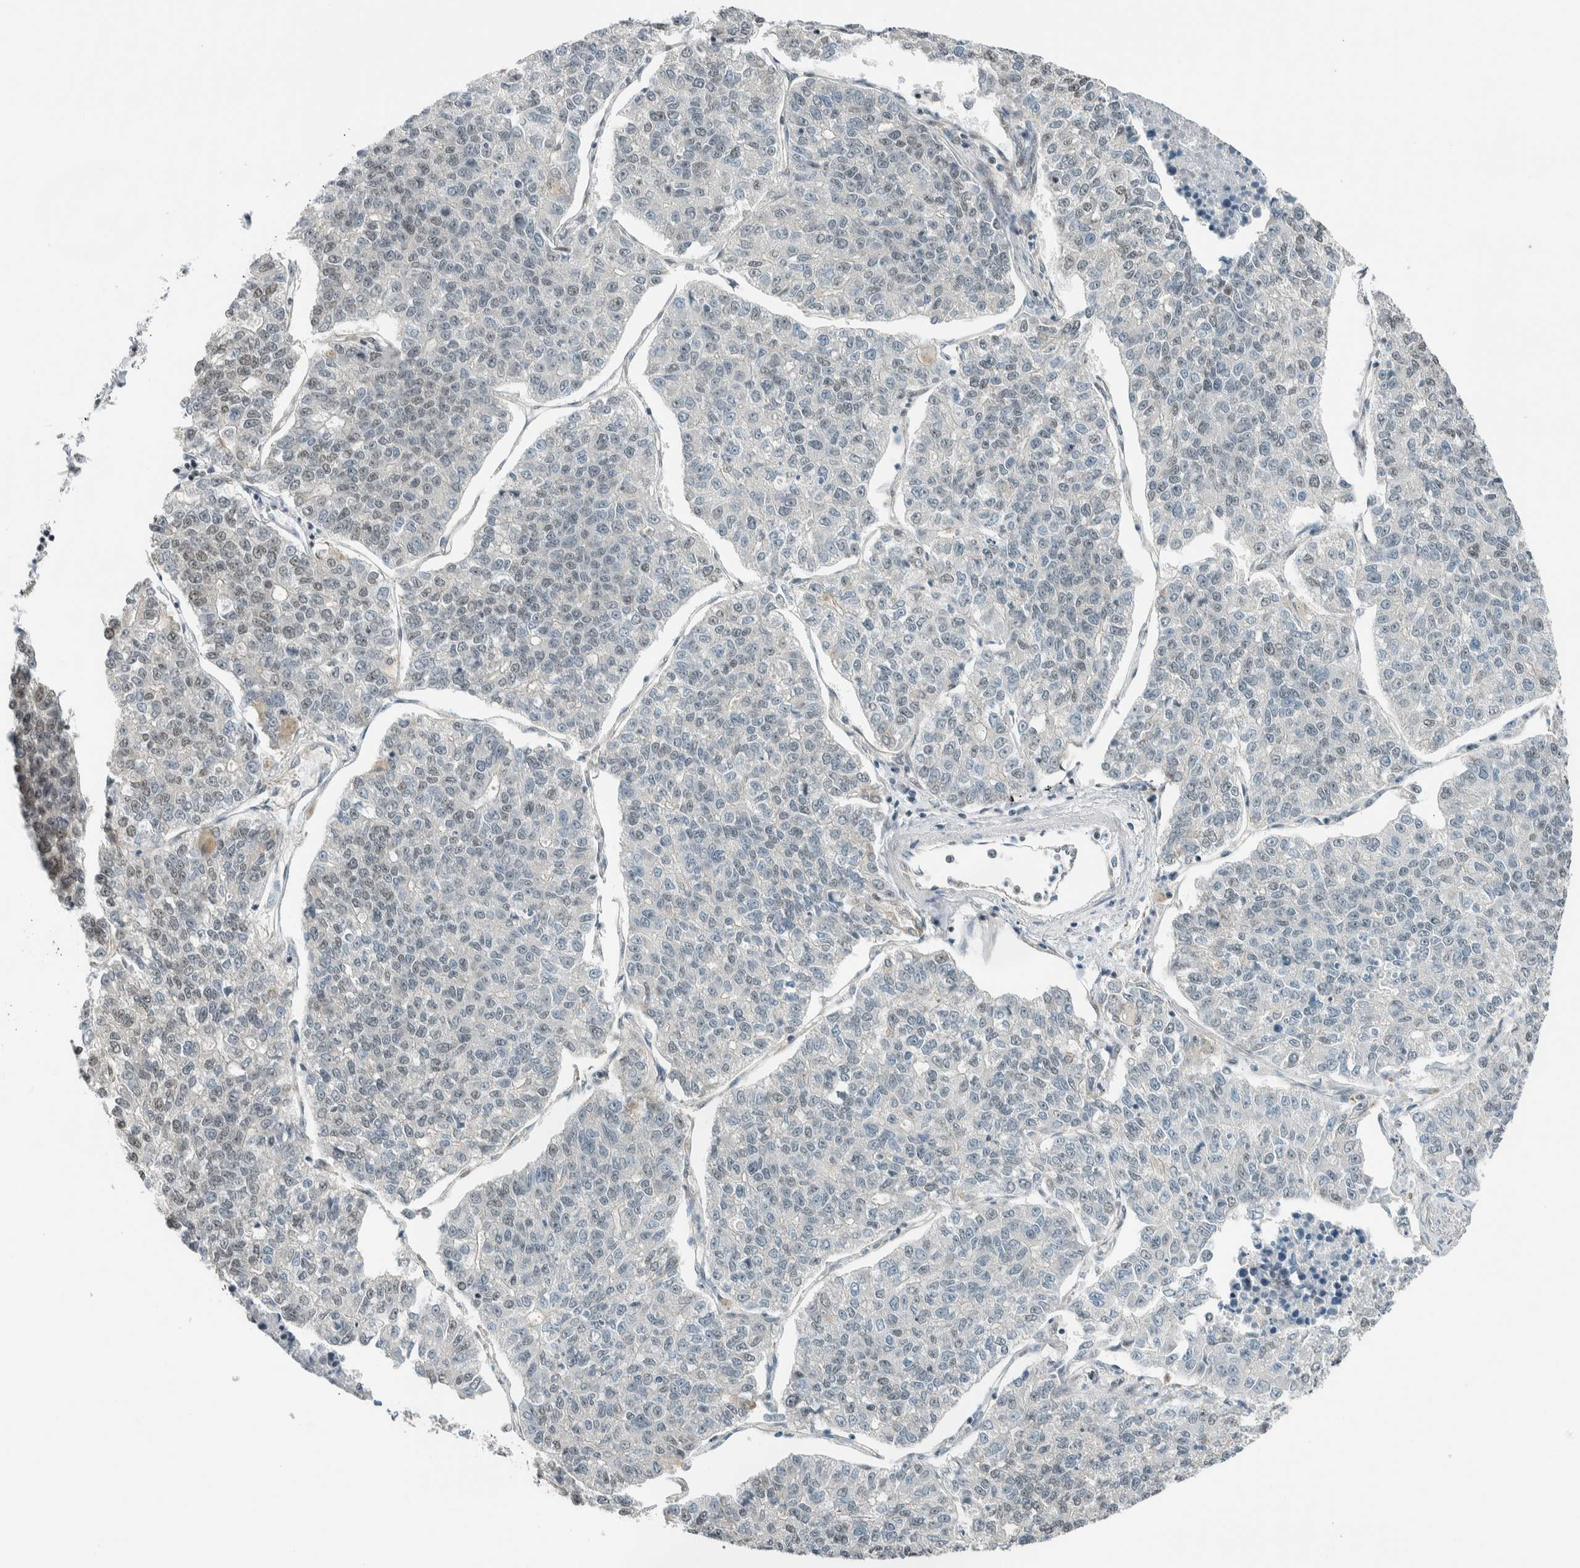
{"staining": {"intensity": "negative", "quantity": "none", "location": "none"}, "tissue": "lung cancer", "cell_type": "Tumor cells", "image_type": "cancer", "snomed": [{"axis": "morphology", "description": "Adenocarcinoma, NOS"}, {"axis": "topography", "description": "Lung"}], "caption": "IHC image of human adenocarcinoma (lung) stained for a protein (brown), which reveals no staining in tumor cells.", "gene": "NIBAN2", "patient": {"sex": "male", "age": 49}}